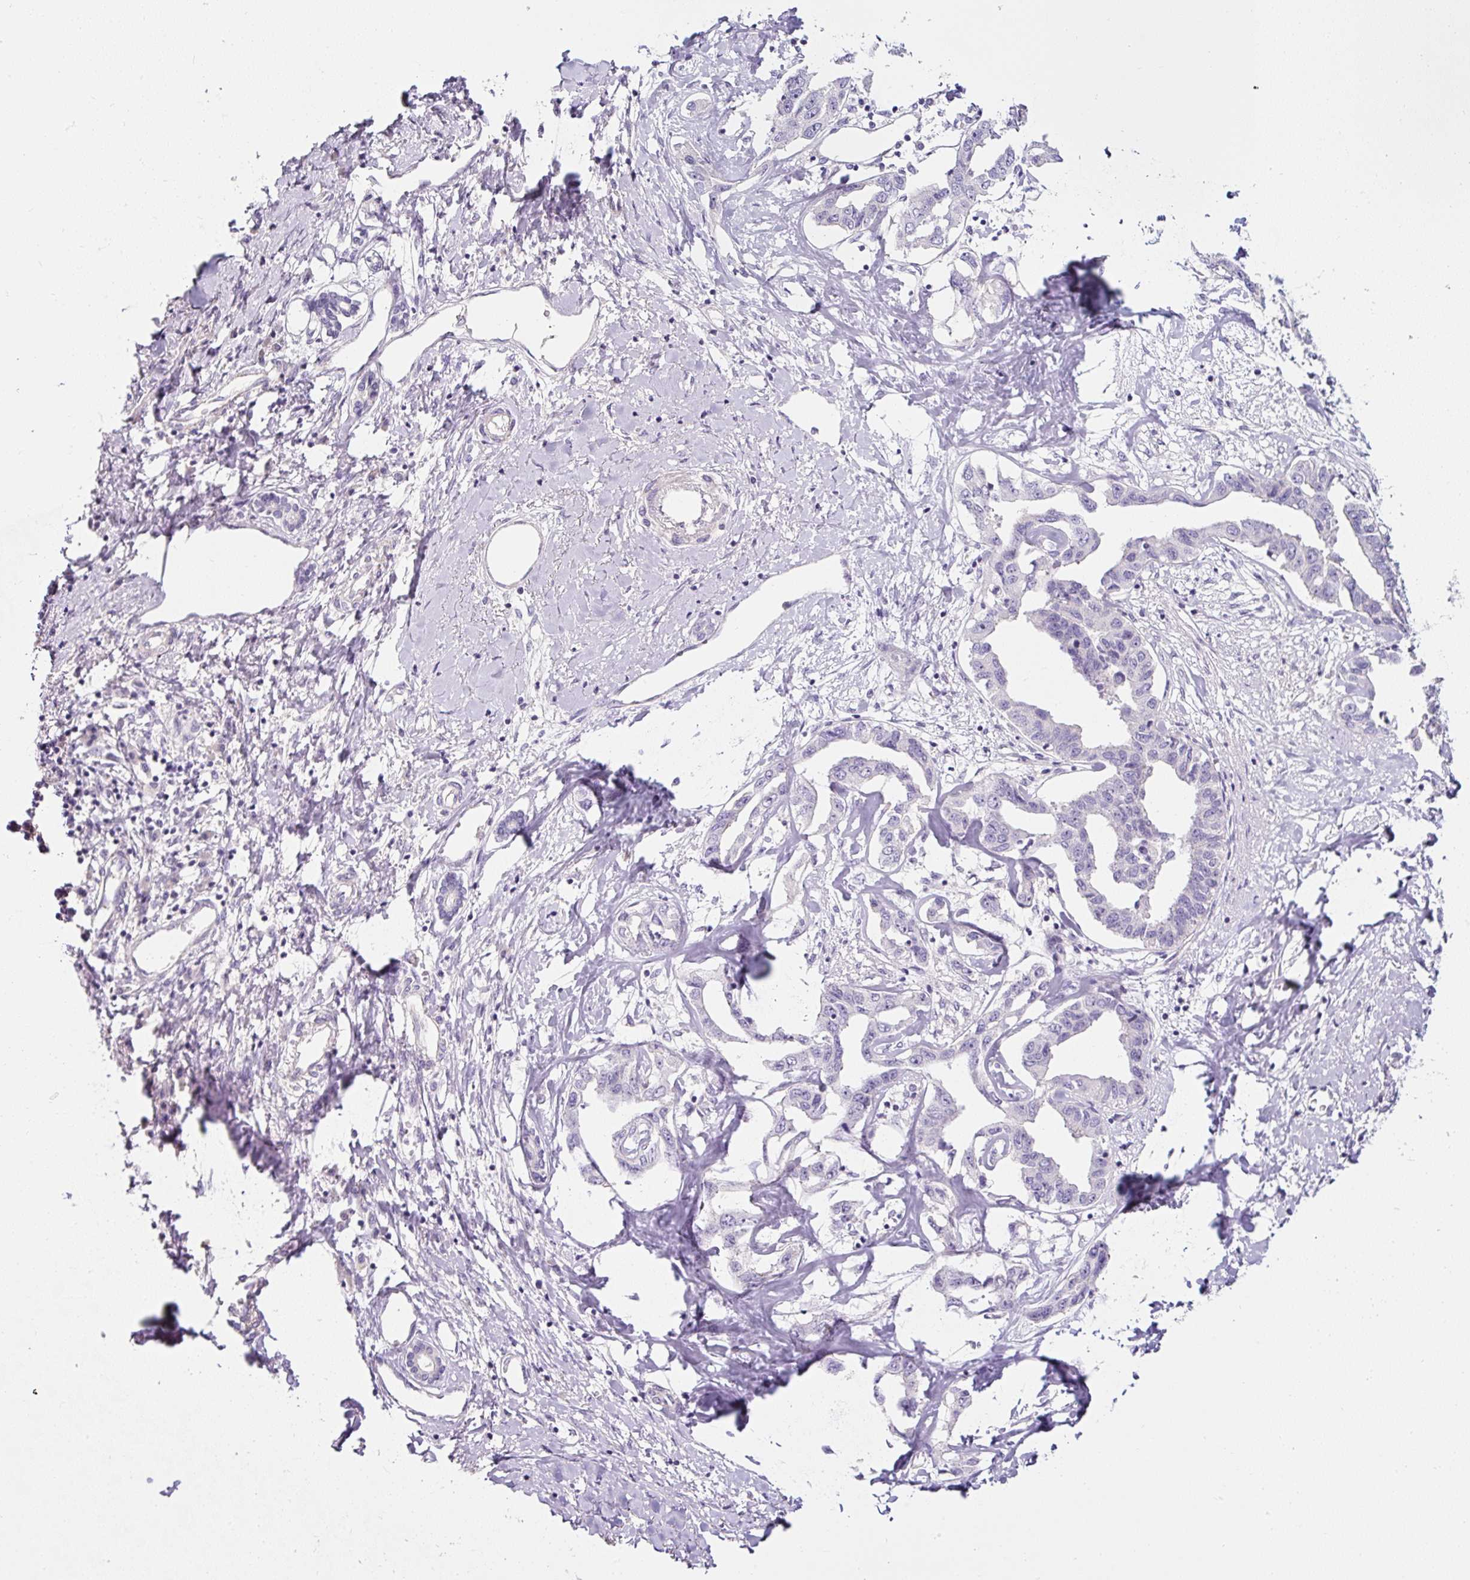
{"staining": {"intensity": "negative", "quantity": "none", "location": "none"}, "tissue": "liver cancer", "cell_type": "Tumor cells", "image_type": "cancer", "snomed": [{"axis": "morphology", "description": "Cholangiocarcinoma"}, {"axis": "topography", "description": "Liver"}], "caption": "This is an IHC histopathology image of human liver cholangiocarcinoma. There is no expression in tumor cells.", "gene": "OR14A2", "patient": {"sex": "male", "age": 59}}